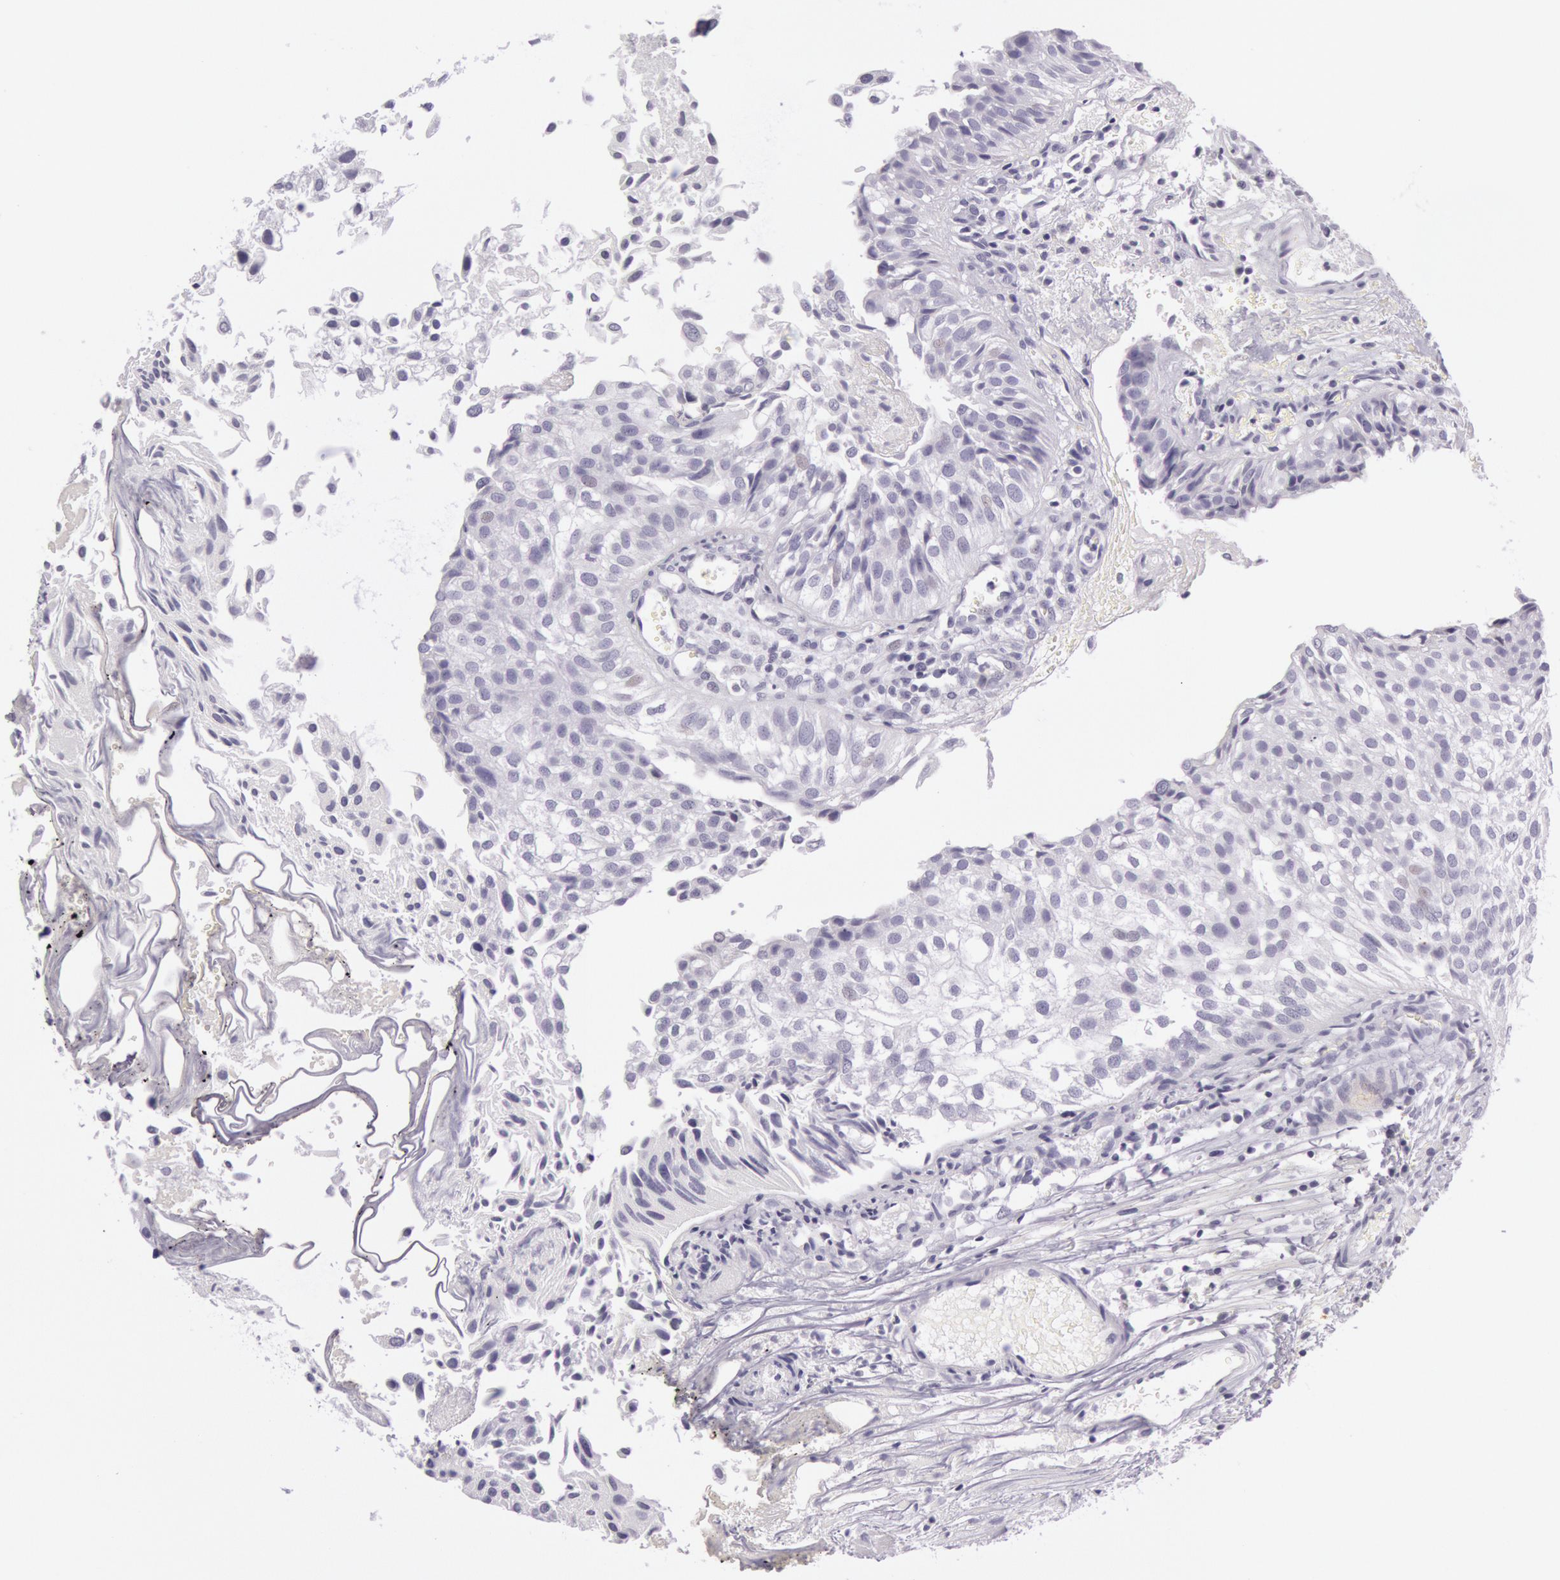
{"staining": {"intensity": "negative", "quantity": "none", "location": "none"}, "tissue": "urothelial cancer", "cell_type": "Tumor cells", "image_type": "cancer", "snomed": [{"axis": "morphology", "description": "Urothelial carcinoma, Low grade"}, {"axis": "topography", "description": "Urinary bladder"}], "caption": "A high-resolution image shows IHC staining of urothelial carcinoma (low-grade), which displays no significant positivity in tumor cells.", "gene": "CKB", "patient": {"sex": "female", "age": 89}}